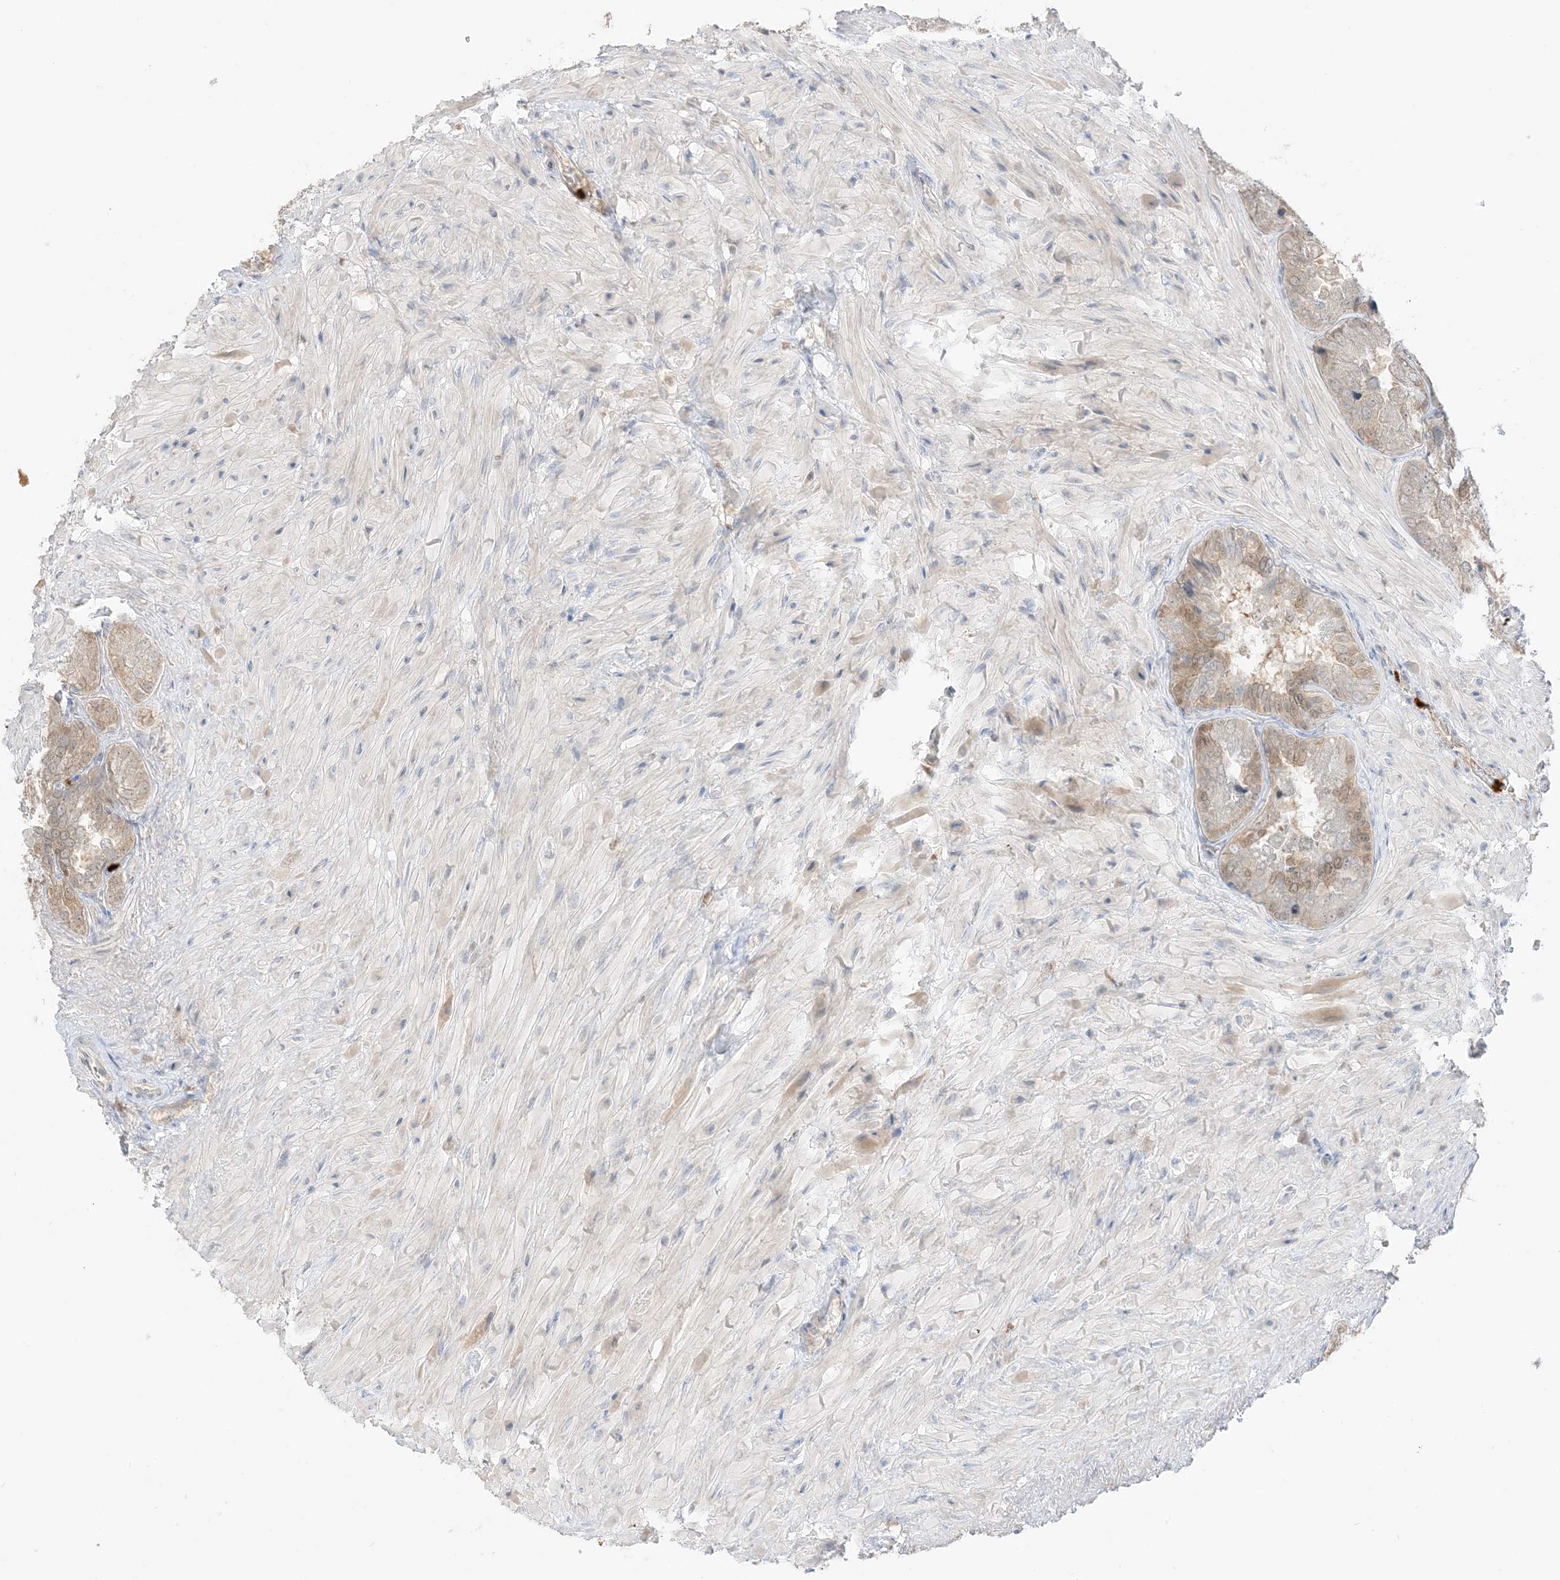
{"staining": {"intensity": "moderate", "quantity": "25%-75%", "location": "cytoplasmic/membranous,nuclear"}, "tissue": "seminal vesicle", "cell_type": "Glandular cells", "image_type": "normal", "snomed": [{"axis": "morphology", "description": "Normal tissue, NOS"}, {"axis": "topography", "description": "Seminal veicle"}, {"axis": "topography", "description": "Peripheral nerve tissue"}], "caption": "IHC photomicrograph of normal seminal vesicle: seminal vesicle stained using immunohistochemistry (IHC) displays medium levels of moderate protein expression localized specifically in the cytoplasmic/membranous,nuclear of glandular cells, appearing as a cytoplasmic/membranous,nuclear brown color.", "gene": "GCA", "patient": {"sex": "male", "age": 63}}